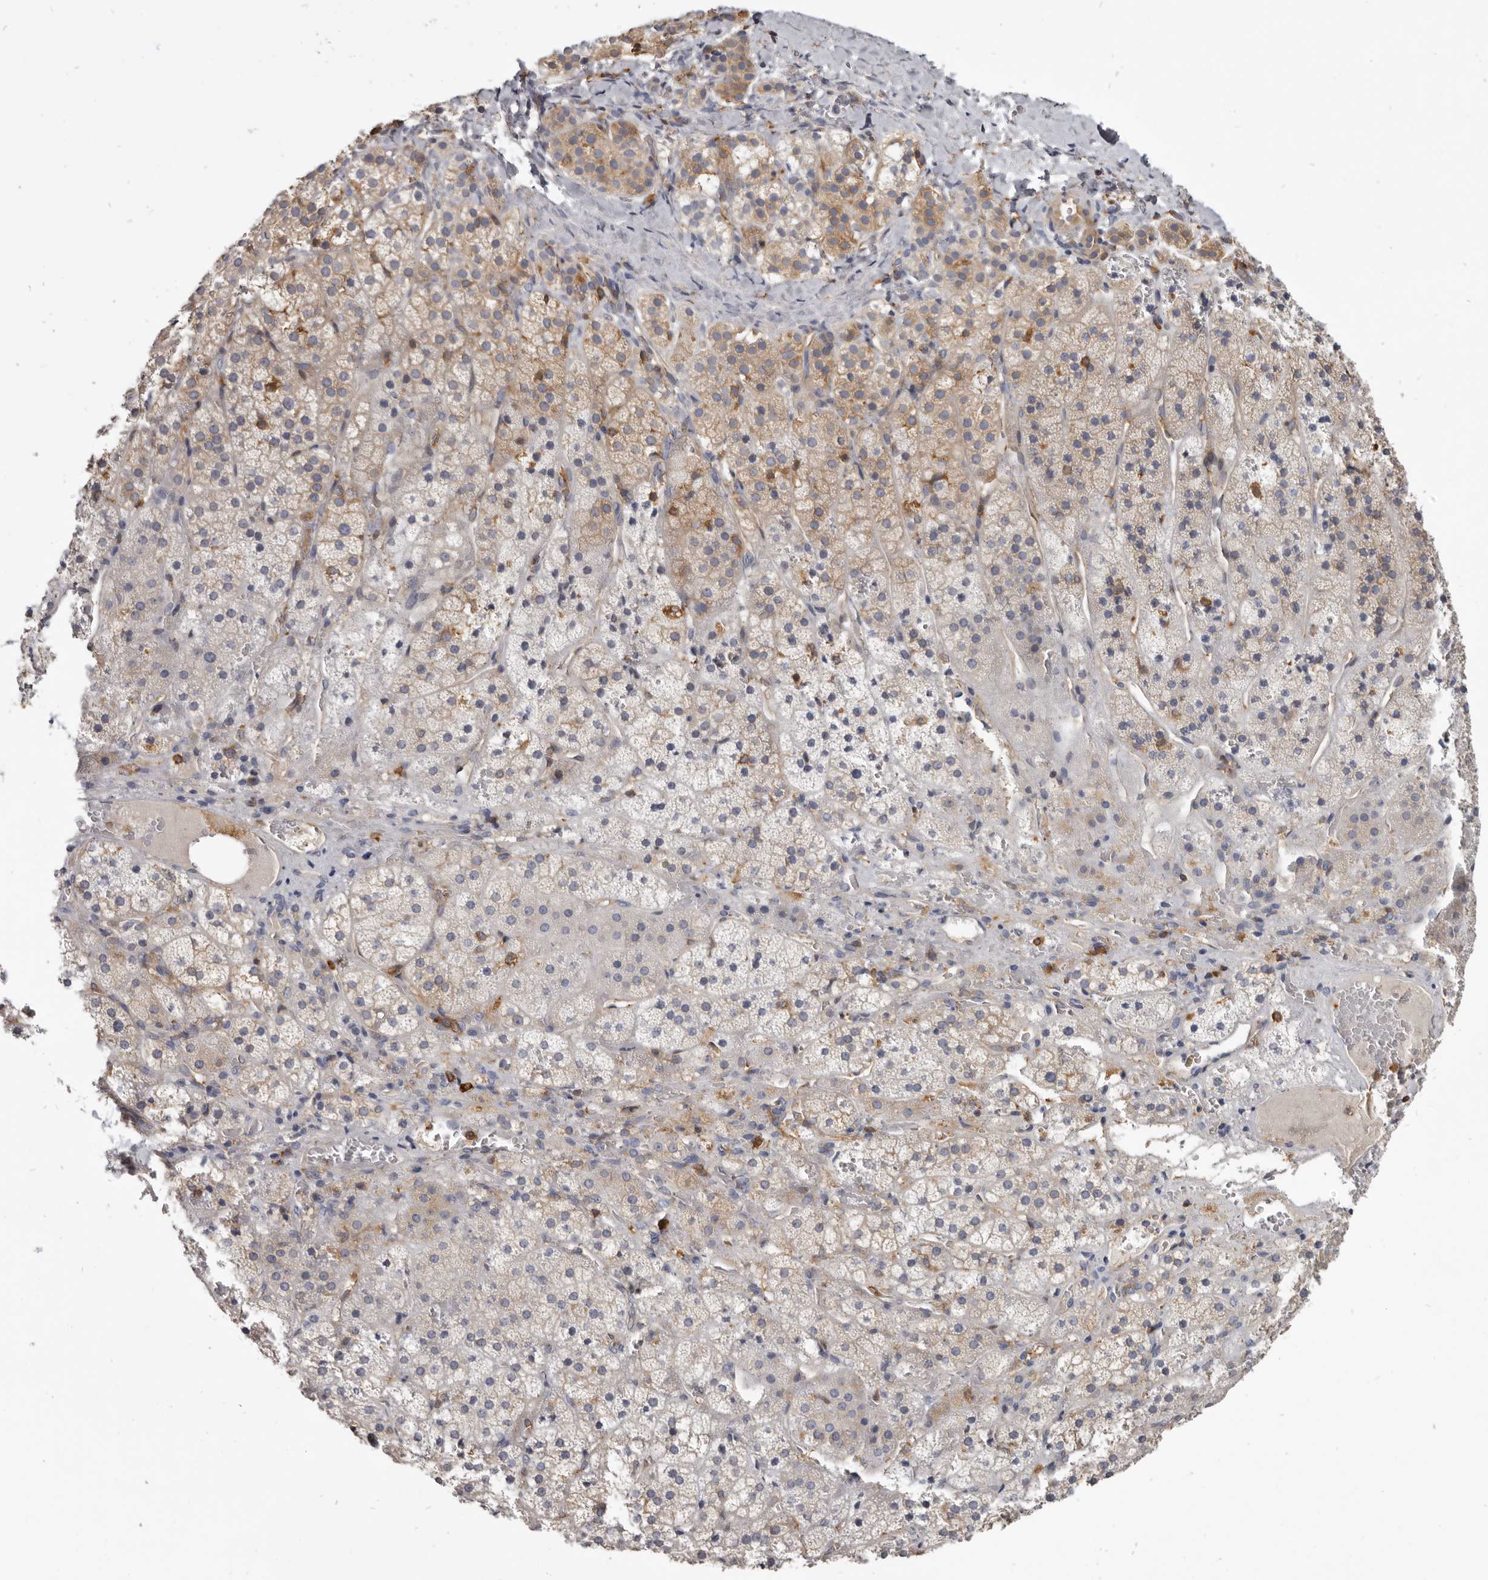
{"staining": {"intensity": "moderate", "quantity": "<25%", "location": "cytoplasmic/membranous"}, "tissue": "adrenal gland", "cell_type": "Glandular cells", "image_type": "normal", "snomed": [{"axis": "morphology", "description": "Normal tissue, NOS"}, {"axis": "topography", "description": "Adrenal gland"}], "caption": "A low amount of moderate cytoplasmic/membranous positivity is identified in about <25% of glandular cells in normal adrenal gland.", "gene": "CBL", "patient": {"sex": "female", "age": 44}}